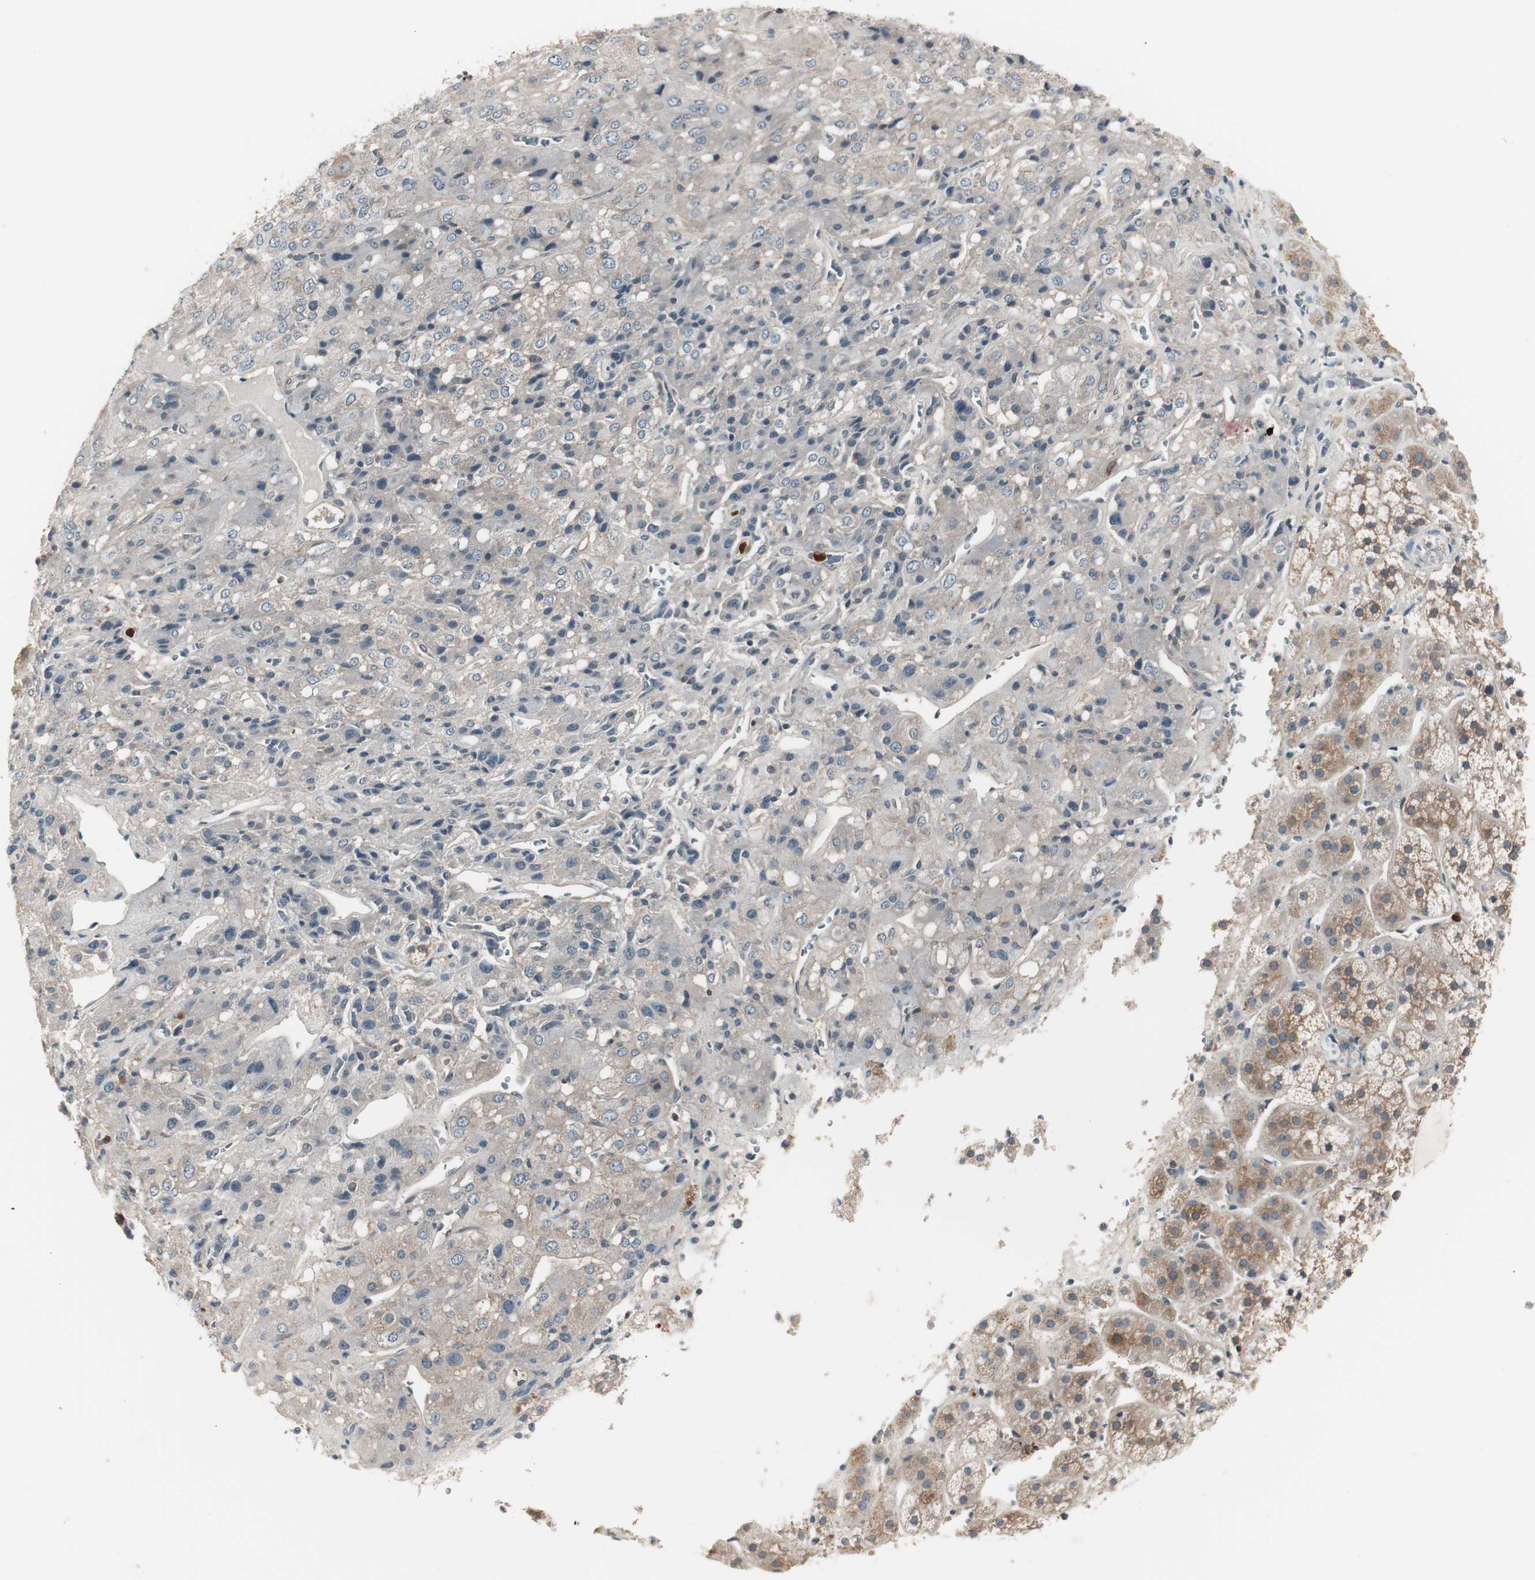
{"staining": {"intensity": "moderate", "quantity": ">75%", "location": "cytoplasmic/membranous"}, "tissue": "adrenal gland", "cell_type": "Glandular cells", "image_type": "normal", "snomed": [{"axis": "morphology", "description": "Normal tissue, NOS"}, {"axis": "topography", "description": "Adrenal gland"}], "caption": "Unremarkable adrenal gland reveals moderate cytoplasmic/membranous positivity in about >75% of glandular cells, visualized by immunohistochemistry.", "gene": "TSG101", "patient": {"sex": "female", "age": 44}}